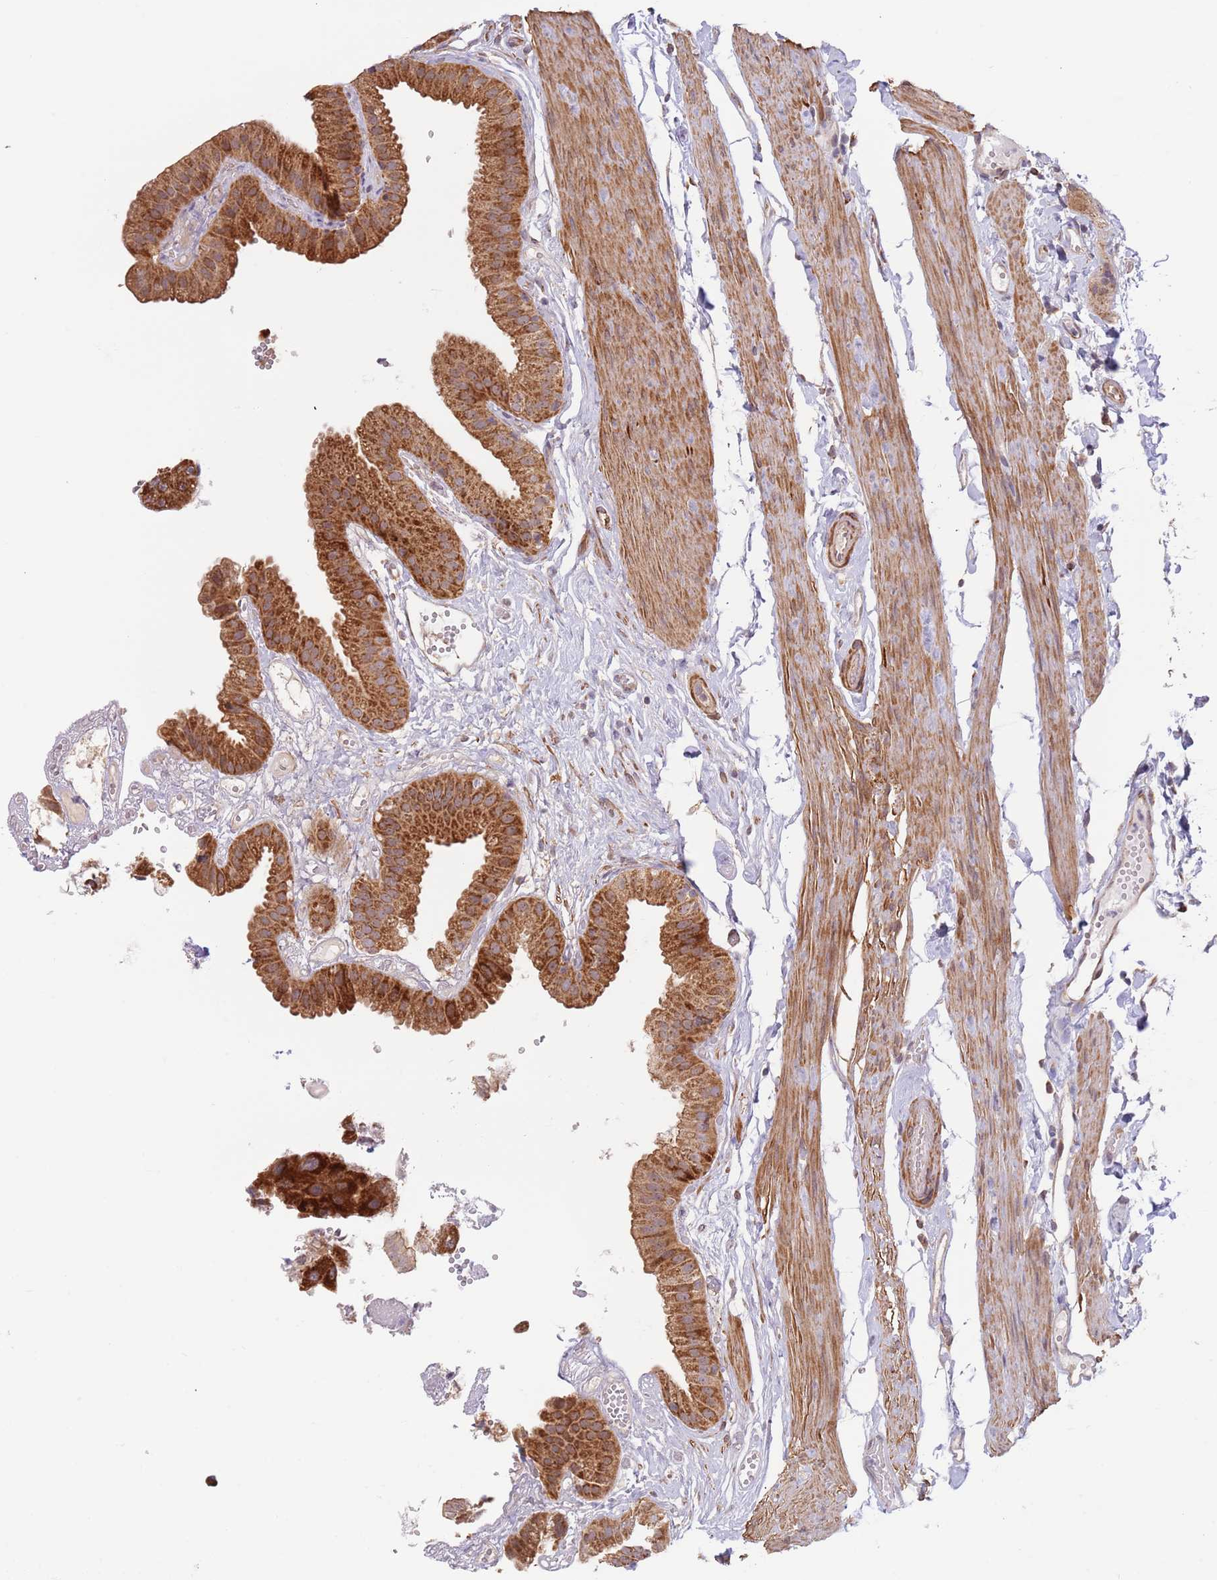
{"staining": {"intensity": "strong", "quantity": ">75%", "location": "cytoplasmic/membranous"}, "tissue": "gallbladder", "cell_type": "Glandular cells", "image_type": "normal", "snomed": [{"axis": "morphology", "description": "Normal tissue, NOS"}, {"axis": "topography", "description": "Gallbladder"}], "caption": "Protein staining by immunohistochemistry (IHC) reveals strong cytoplasmic/membranous expression in about >75% of glandular cells in benign gallbladder. Immunohistochemistry (ihc) stains the protein of interest in brown and the nuclei are stained blue.", "gene": "UQCC3", "patient": {"sex": "female", "age": 61}}